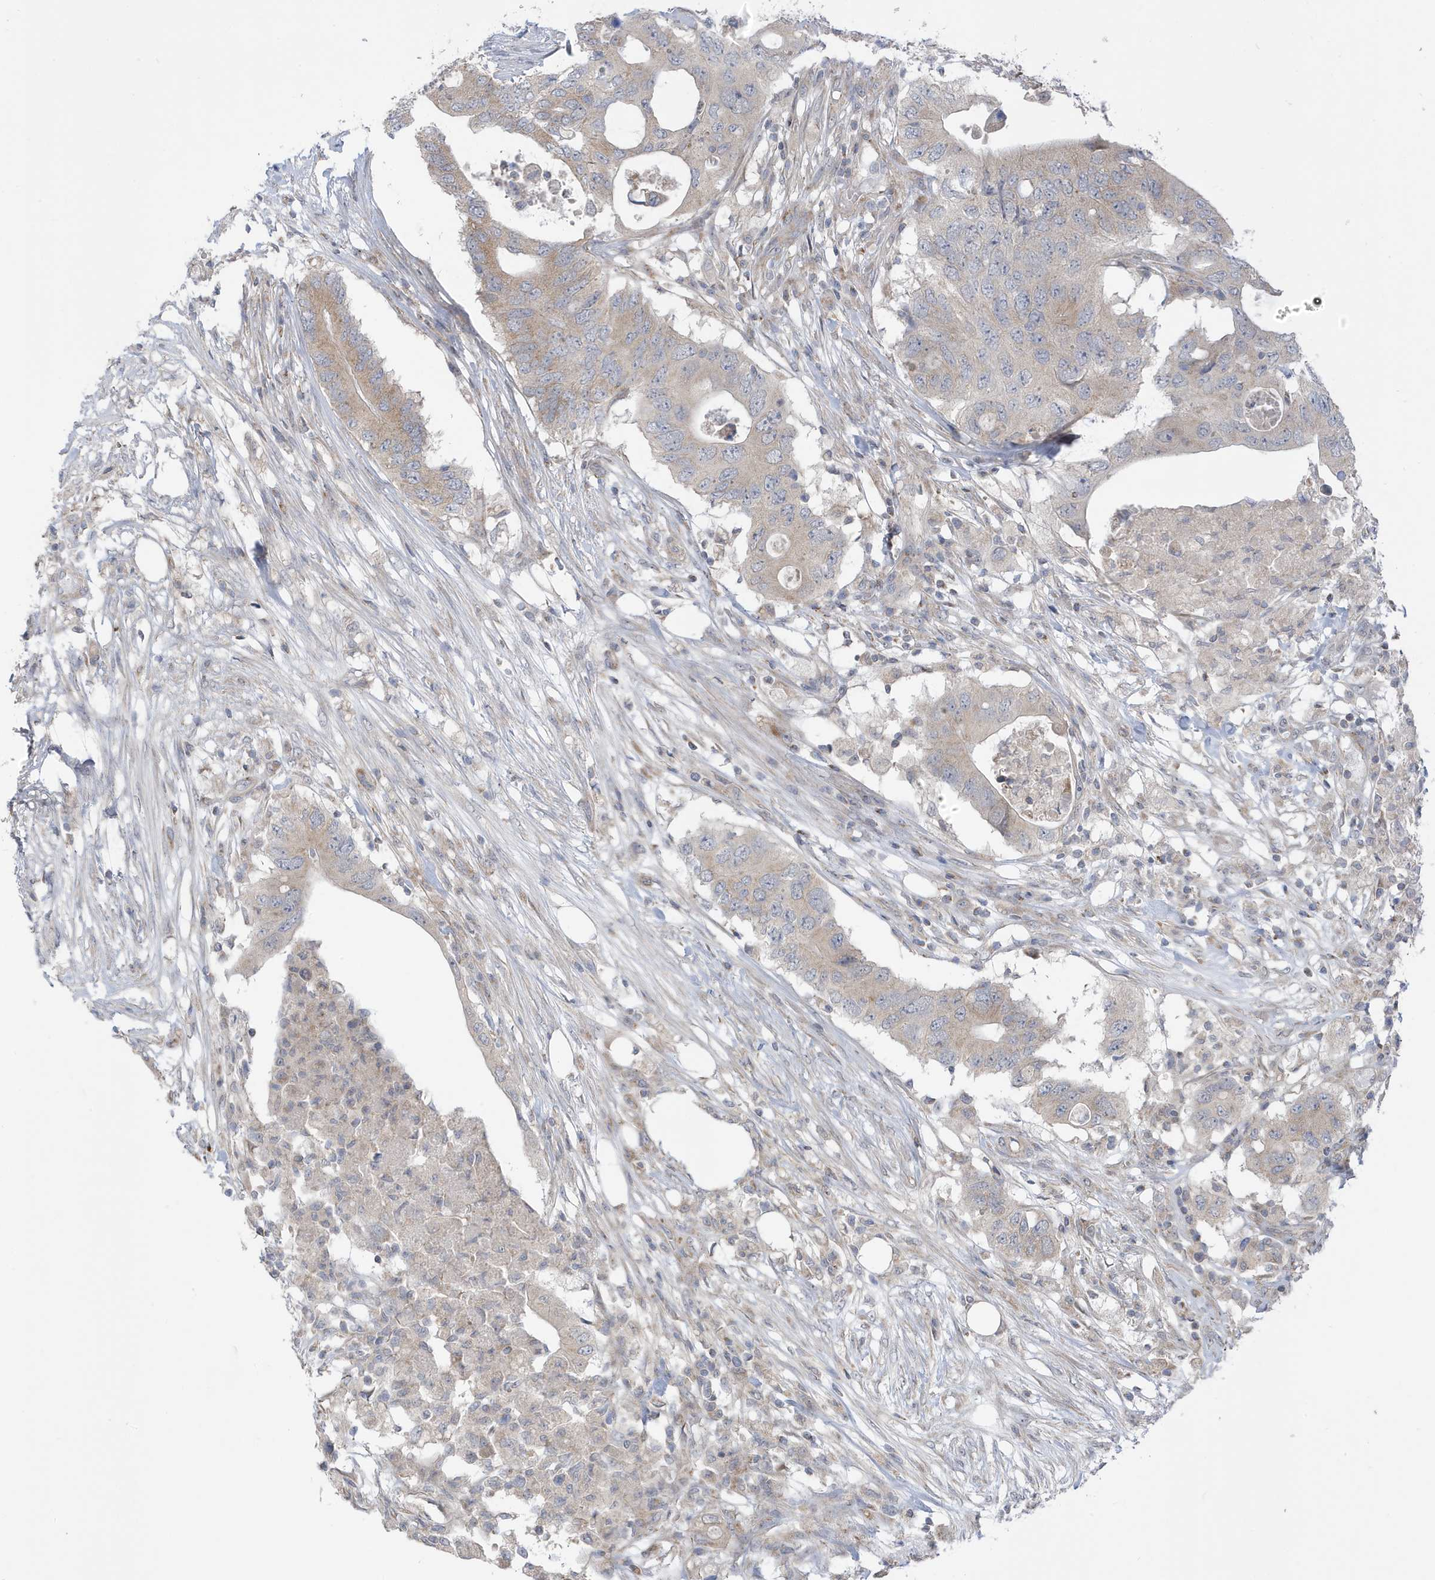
{"staining": {"intensity": "moderate", "quantity": "25%-75%", "location": "cytoplasmic/membranous"}, "tissue": "colorectal cancer", "cell_type": "Tumor cells", "image_type": "cancer", "snomed": [{"axis": "morphology", "description": "Adenocarcinoma, NOS"}, {"axis": "topography", "description": "Colon"}], "caption": "Immunohistochemistry staining of colorectal cancer (adenocarcinoma), which shows medium levels of moderate cytoplasmic/membranous staining in approximately 25%-75% of tumor cells indicating moderate cytoplasmic/membranous protein staining. The staining was performed using DAB (3,3'-diaminobenzidine) (brown) for protein detection and nuclei were counterstained in hematoxylin (blue).", "gene": "ATP13A5", "patient": {"sex": "male", "age": 71}}